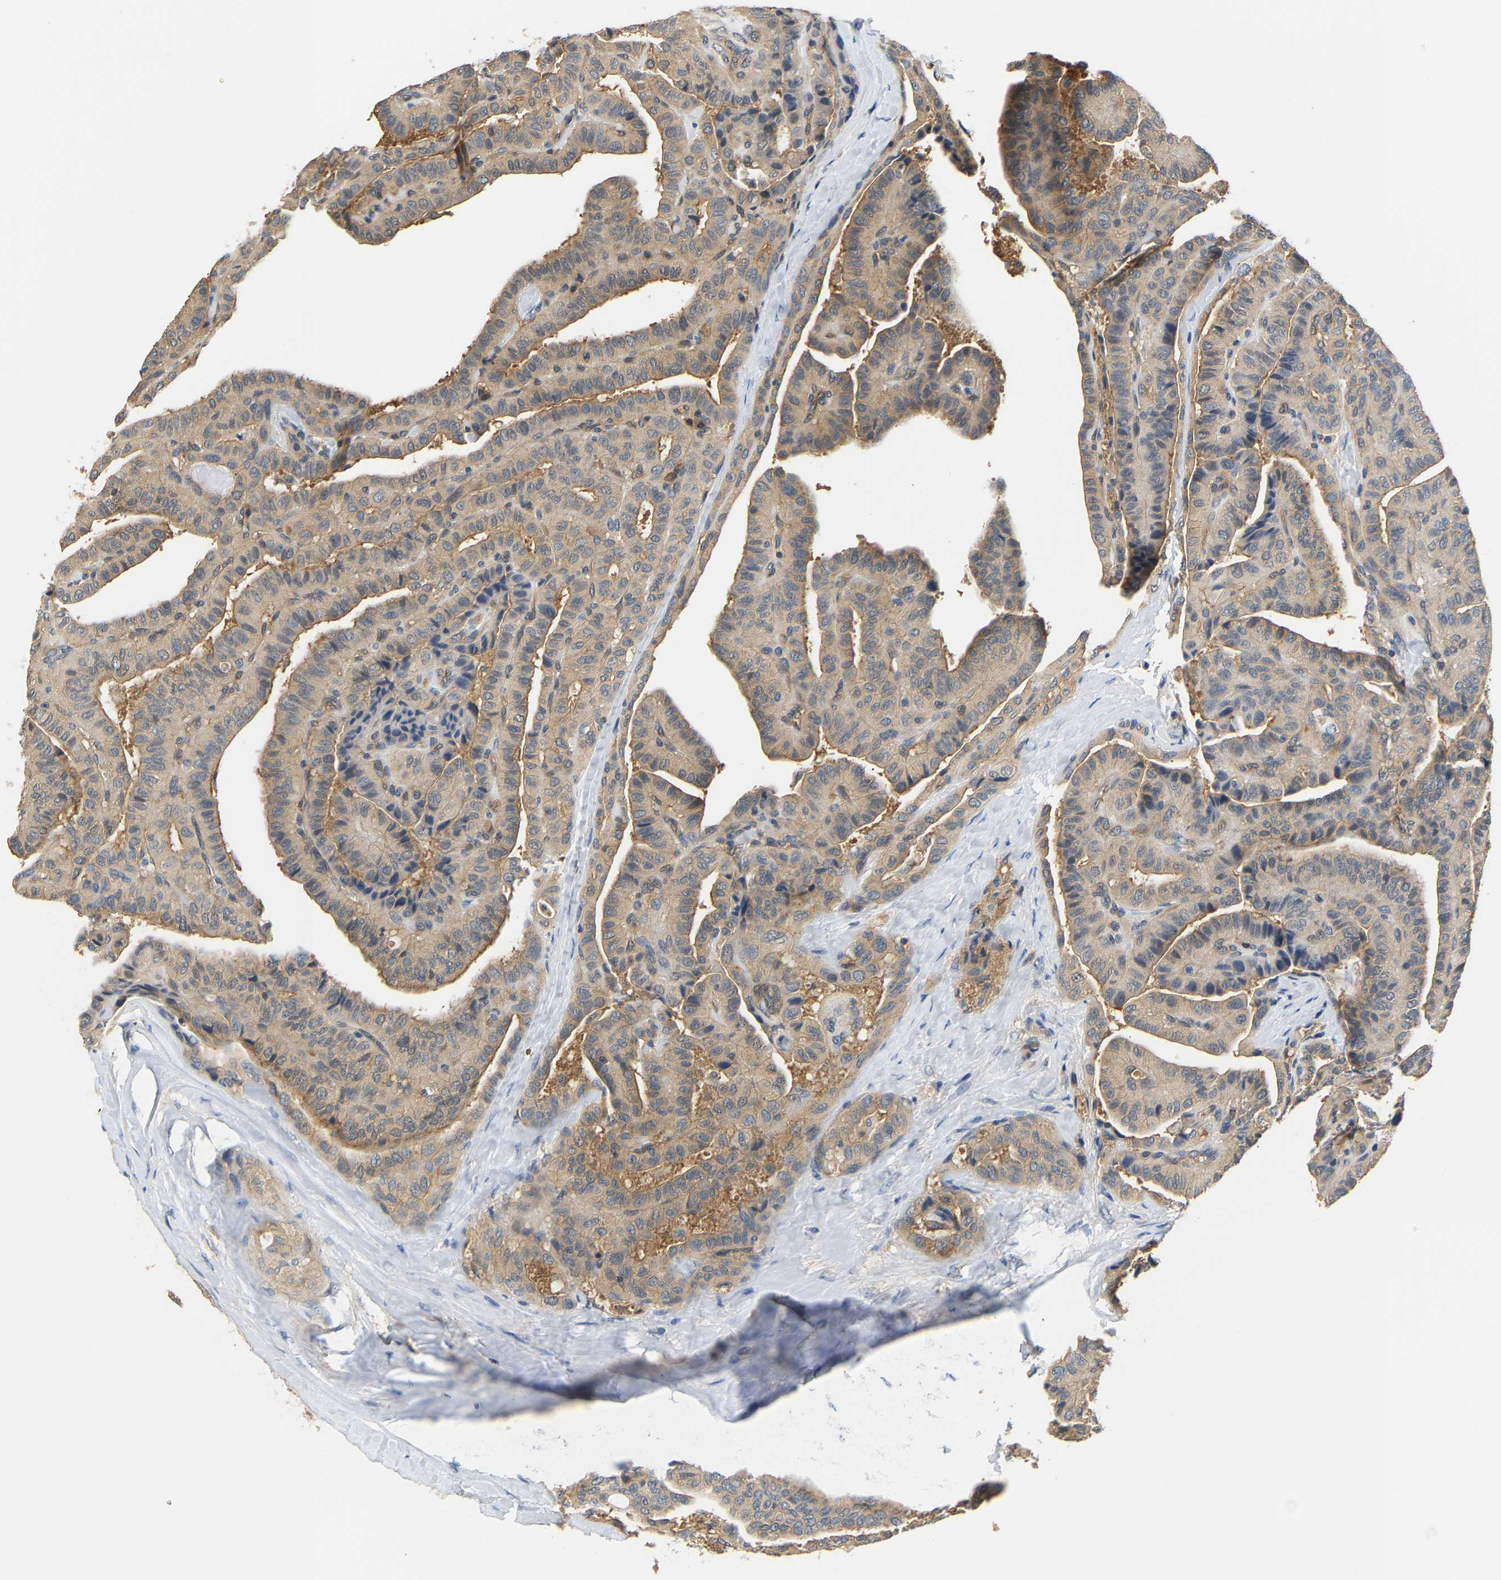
{"staining": {"intensity": "moderate", "quantity": ">75%", "location": "cytoplasmic/membranous"}, "tissue": "thyroid cancer", "cell_type": "Tumor cells", "image_type": "cancer", "snomed": [{"axis": "morphology", "description": "Papillary adenocarcinoma, NOS"}, {"axis": "topography", "description": "Thyroid gland"}], "caption": "Protein positivity by immunohistochemistry (IHC) displays moderate cytoplasmic/membranous expression in about >75% of tumor cells in papillary adenocarcinoma (thyroid).", "gene": "ARHGEF12", "patient": {"sex": "male", "age": 77}}